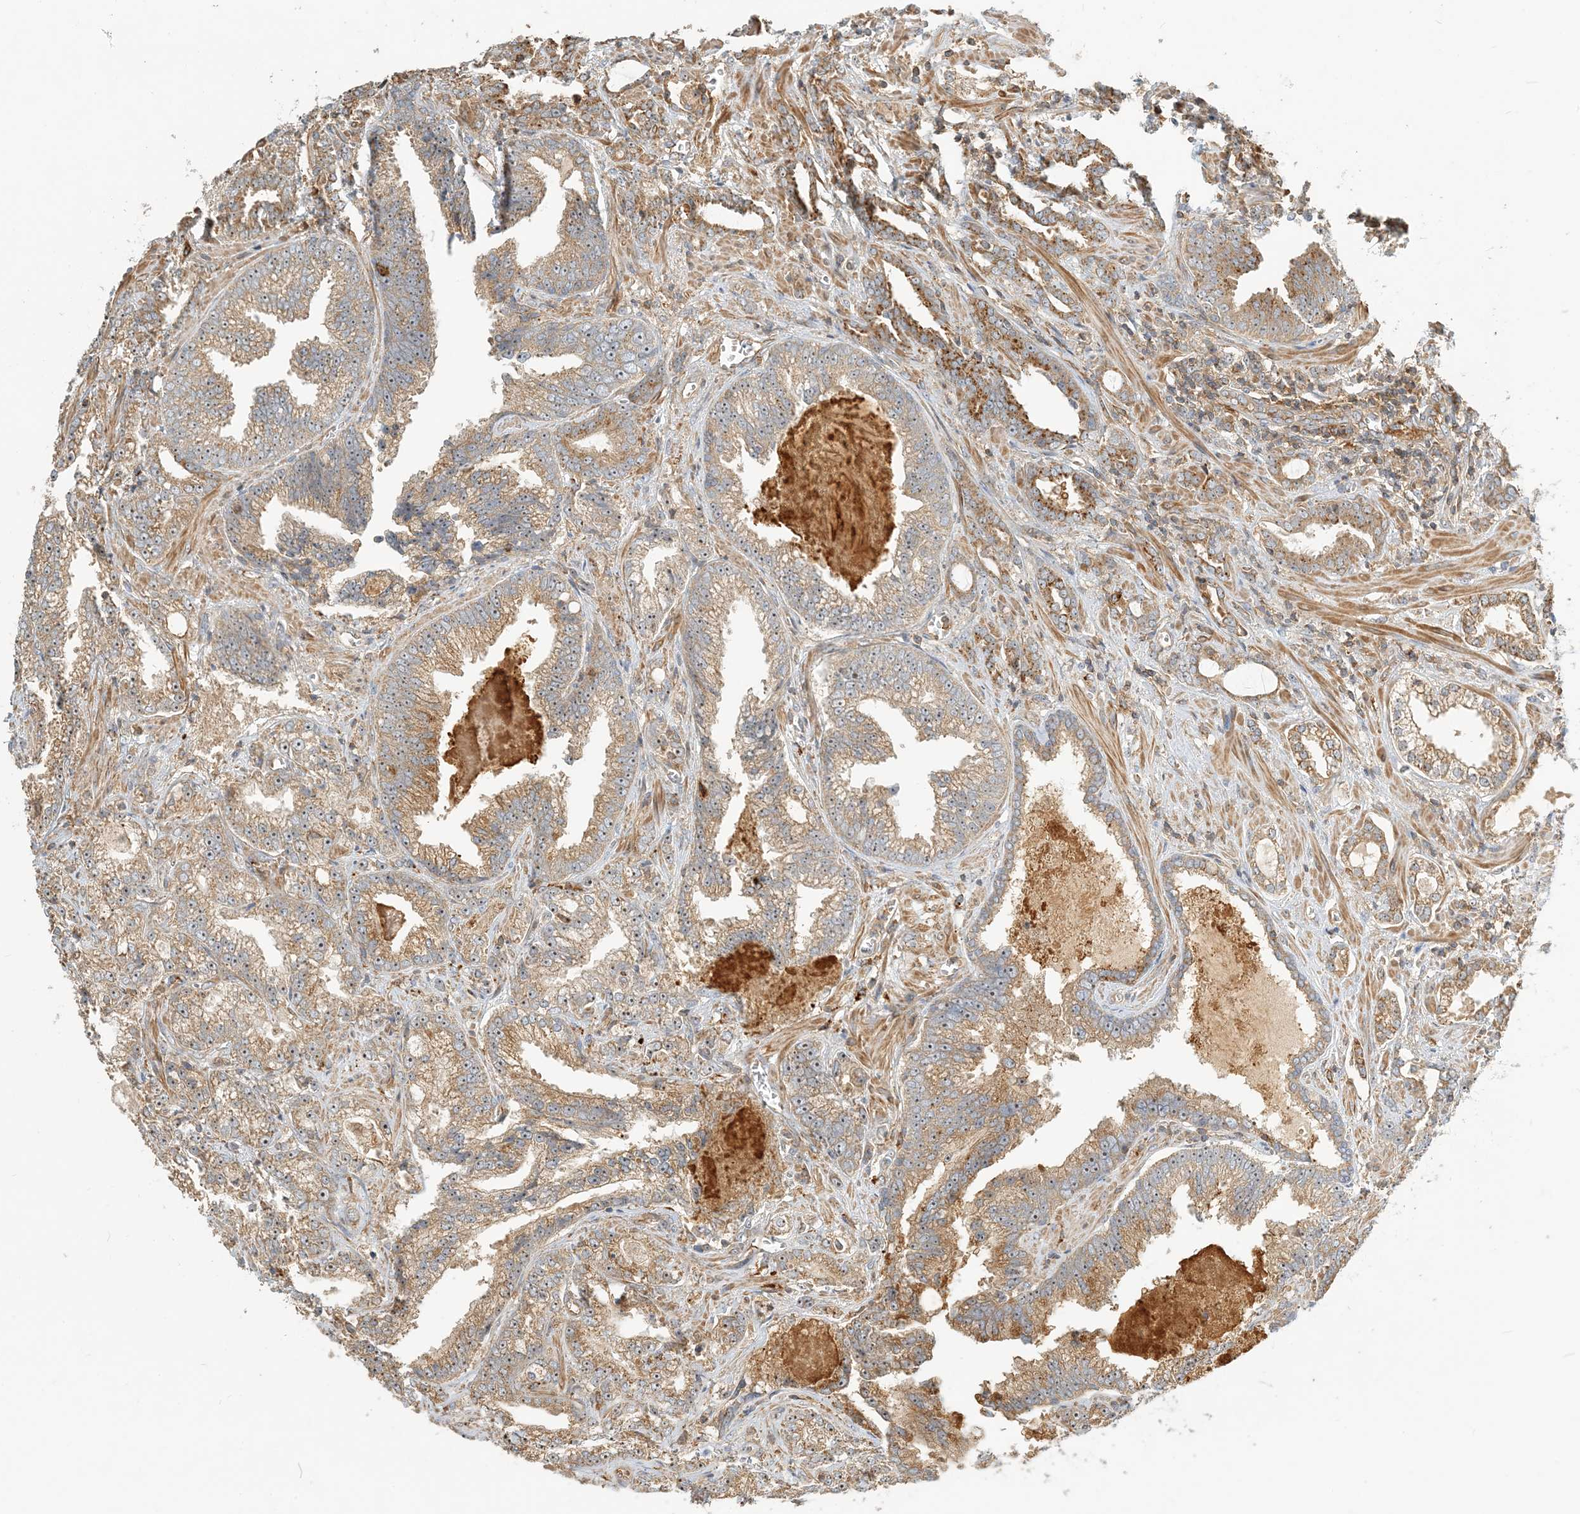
{"staining": {"intensity": "moderate", "quantity": ">75%", "location": "cytoplasmic/membranous"}, "tissue": "prostate cancer", "cell_type": "Tumor cells", "image_type": "cancer", "snomed": [{"axis": "morphology", "description": "Adenocarcinoma, High grade"}, {"axis": "topography", "description": "Prostate and seminal vesicle, NOS"}], "caption": "Adenocarcinoma (high-grade) (prostate) tissue demonstrates moderate cytoplasmic/membranous positivity in approximately >75% of tumor cells, visualized by immunohistochemistry.", "gene": "COLEC11", "patient": {"sex": "male", "age": 67}}